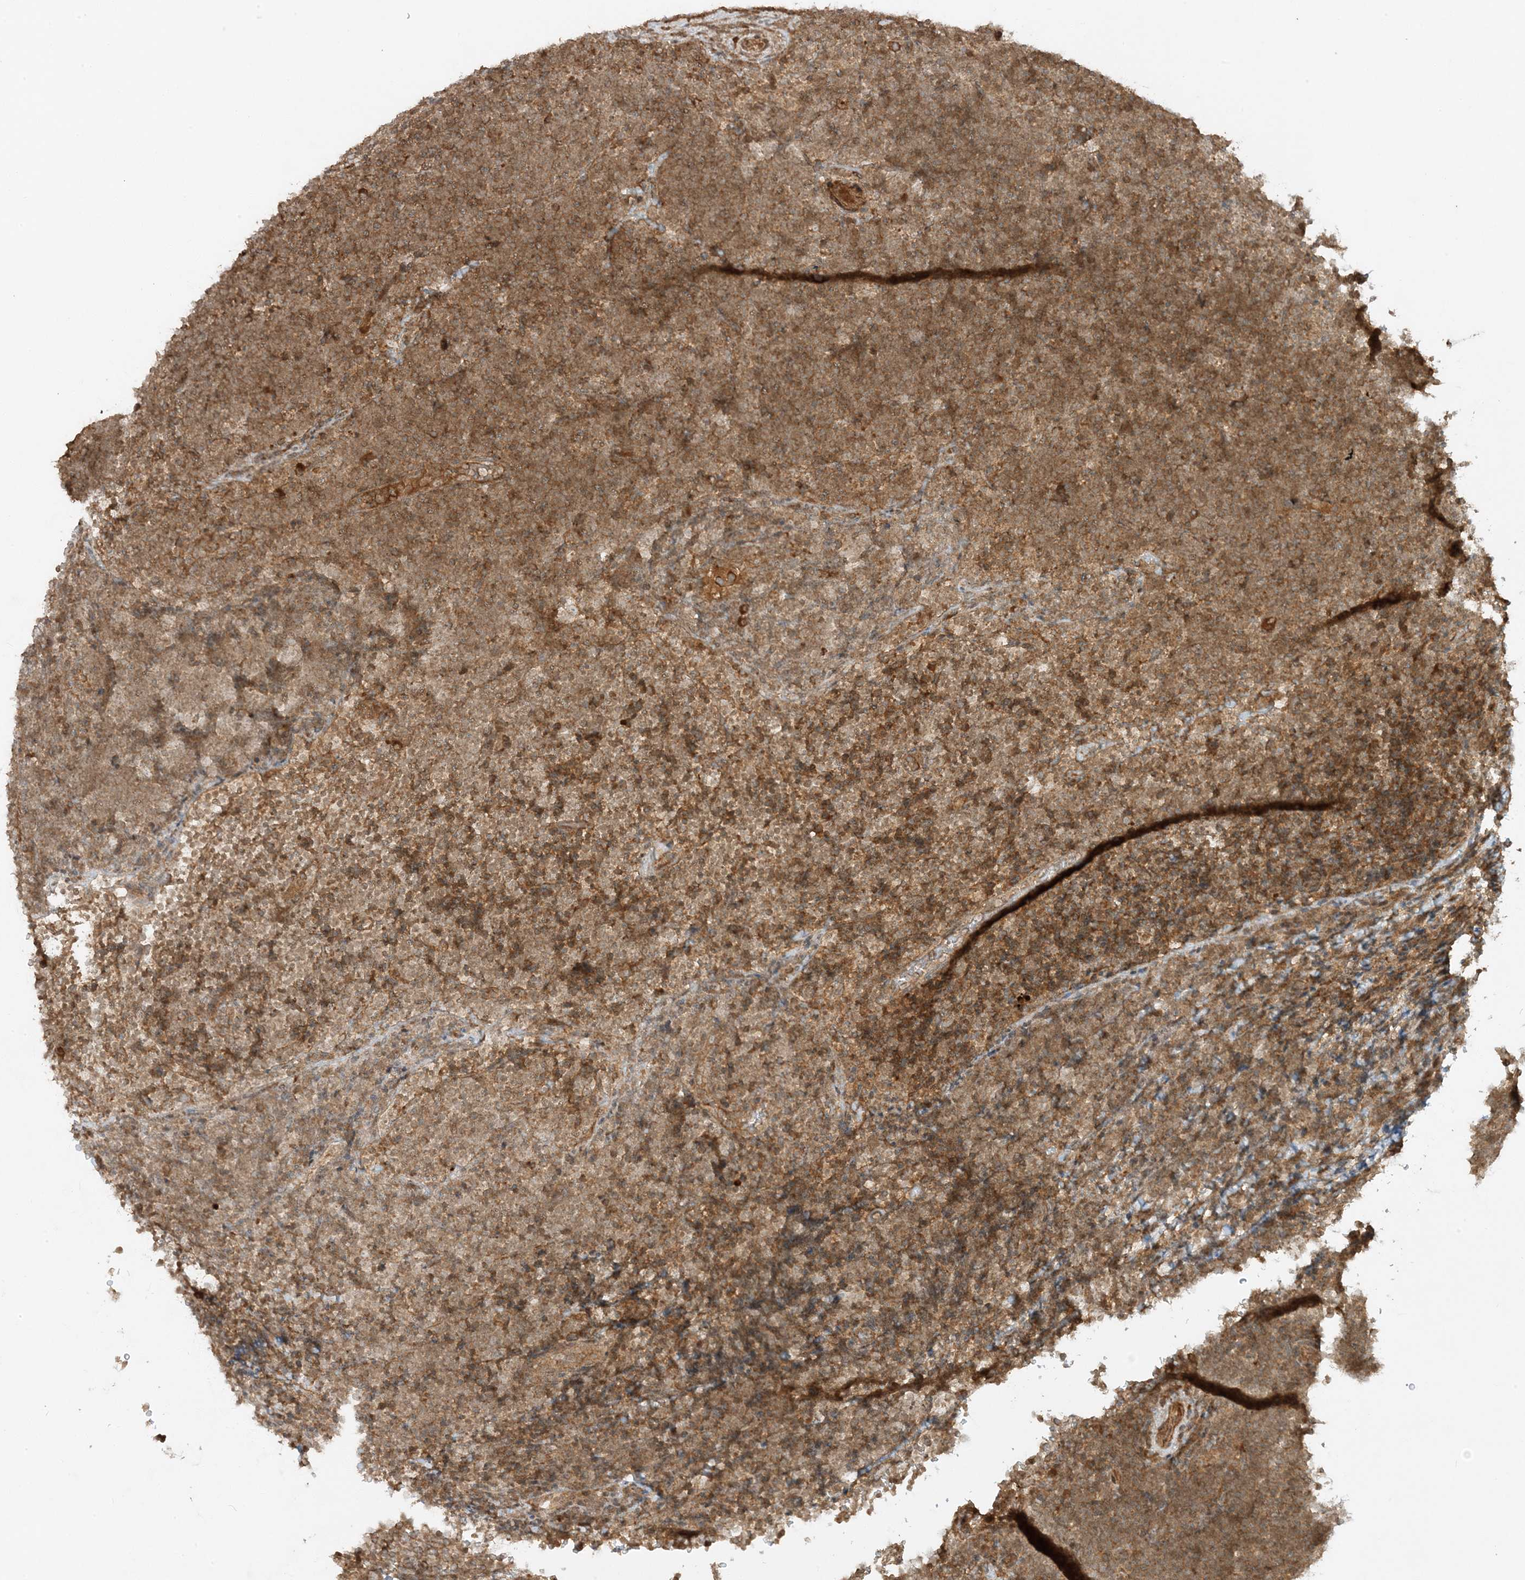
{"staining": {"intensity": "weak", "quantity": ">75%", "location": "cytoplasmic/membranous"}, "tissue": "lymphoma", "cell_type": "Tumor cells", "image_type": "cancer", "snomed": [{"axis": "morphology", "description": "Malignant lymphoma, non-Hodgkin's type, High grade"}, {"axis": "topography", "description": "Lymph node"}], "caption": "Immunohistochemistry (IHC) staining of lymphoma, which reveals low levels of weak cytoplasmic/membranous staining in about >75% of tumor cells indicating weak cytoplasmic/membranous protein positivity. The staining was performed using DAB (brown) for protein detection and nuclei were counterstained in hematoxylin (blue).", "gene": "XRN1", "patient": {"sex": "male", "age": 13}}